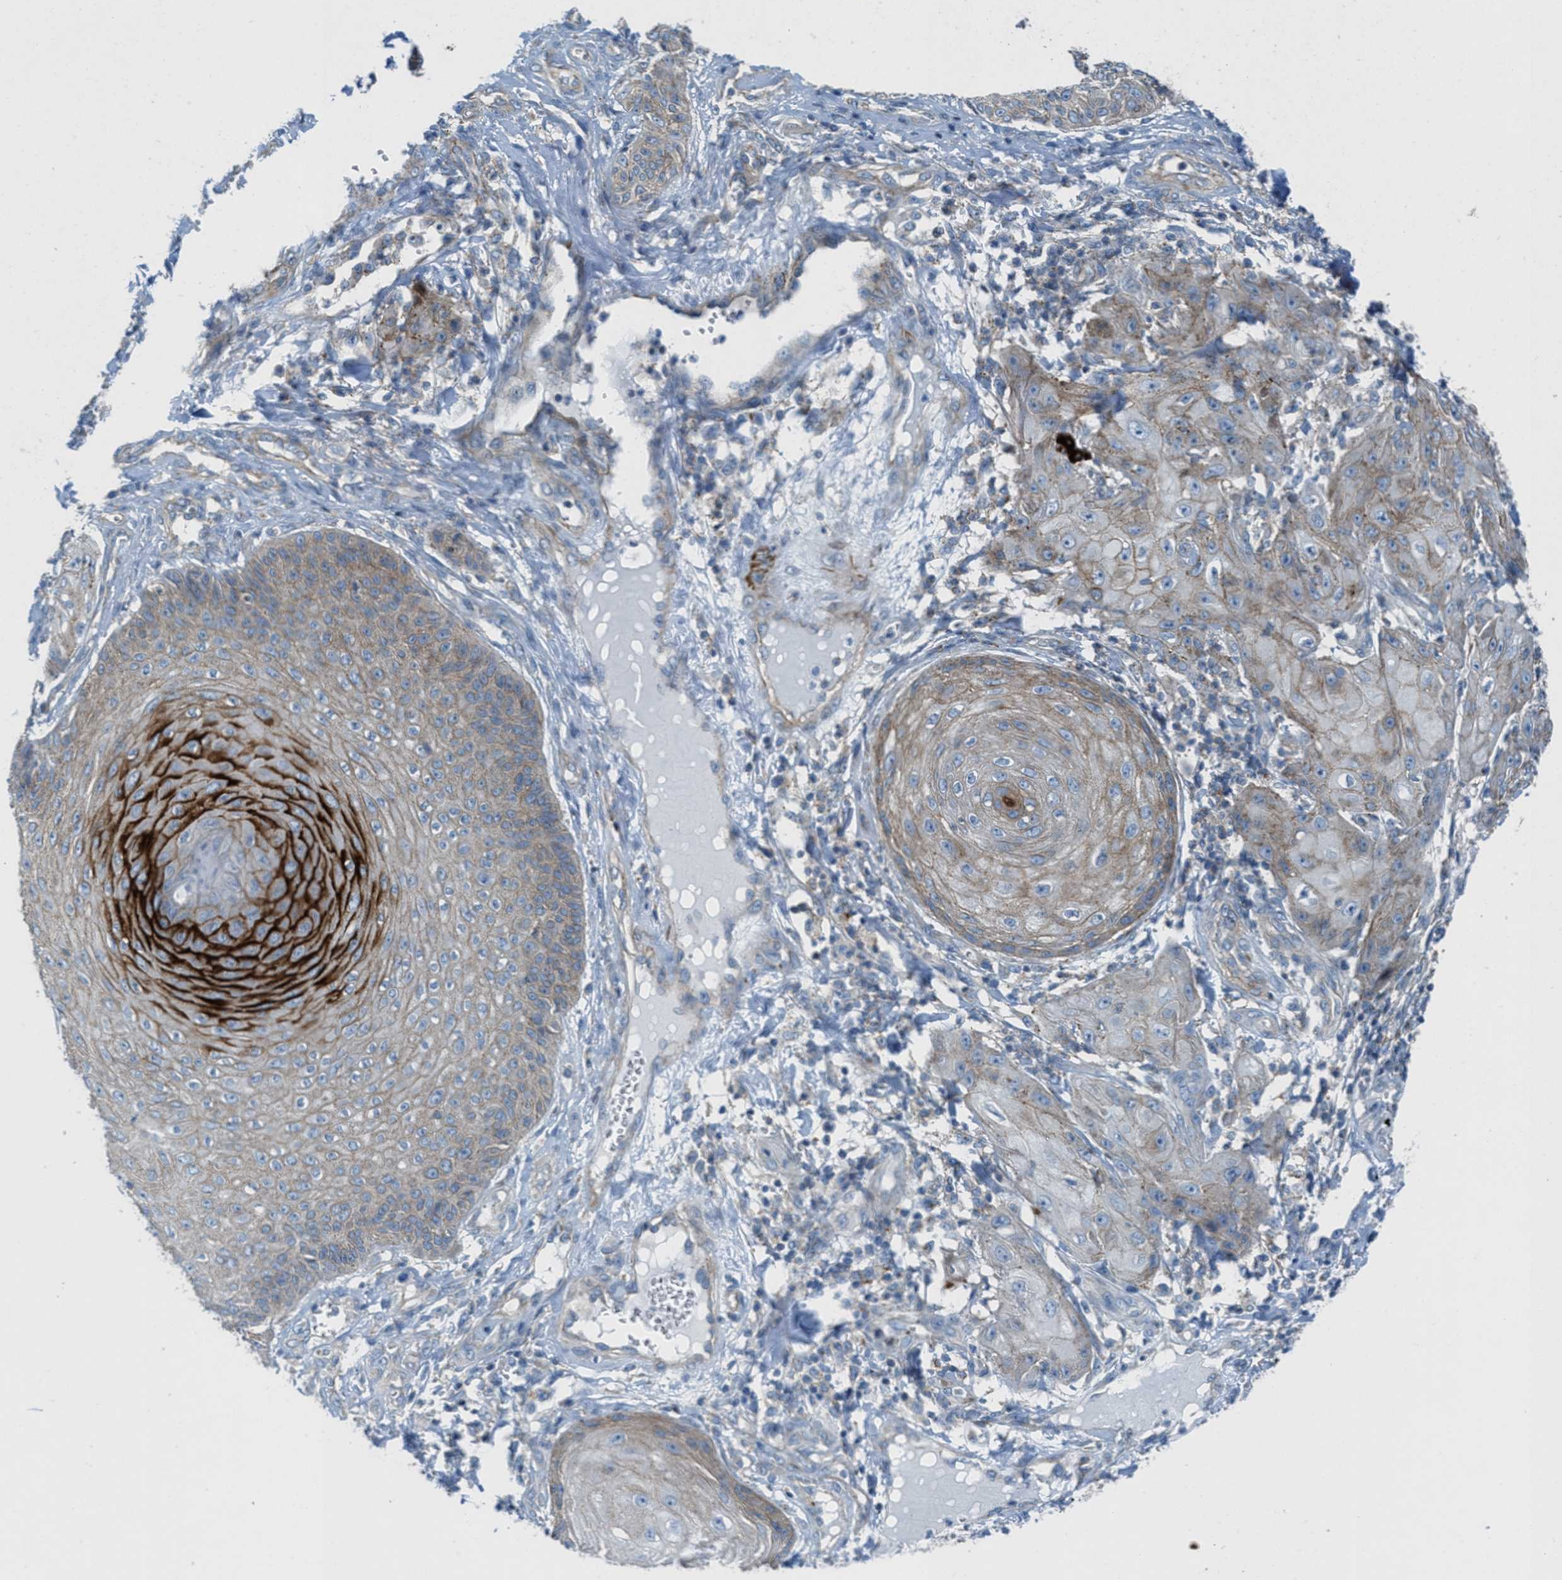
{"staining": {"intensity": "moderate", "quantity": ">75%", "location": "cytoplasmic/membranous"}, "tissue": "skin cancer", "cell_type": "Tumor cells", "image_type": "cancer", "snomed": [{"axis": "morphology", "description": "Squamous cell carcinoma, NOS"}, {"axis": "topography", "description": "Skin"}], "caption": "Tumor cells demonstrate moderate cytoplasmic/membranous expression in about >75% of cells in skin cancer.", "gene": "MFSD13A", "patient": {"sex": "male", "age": 74}}